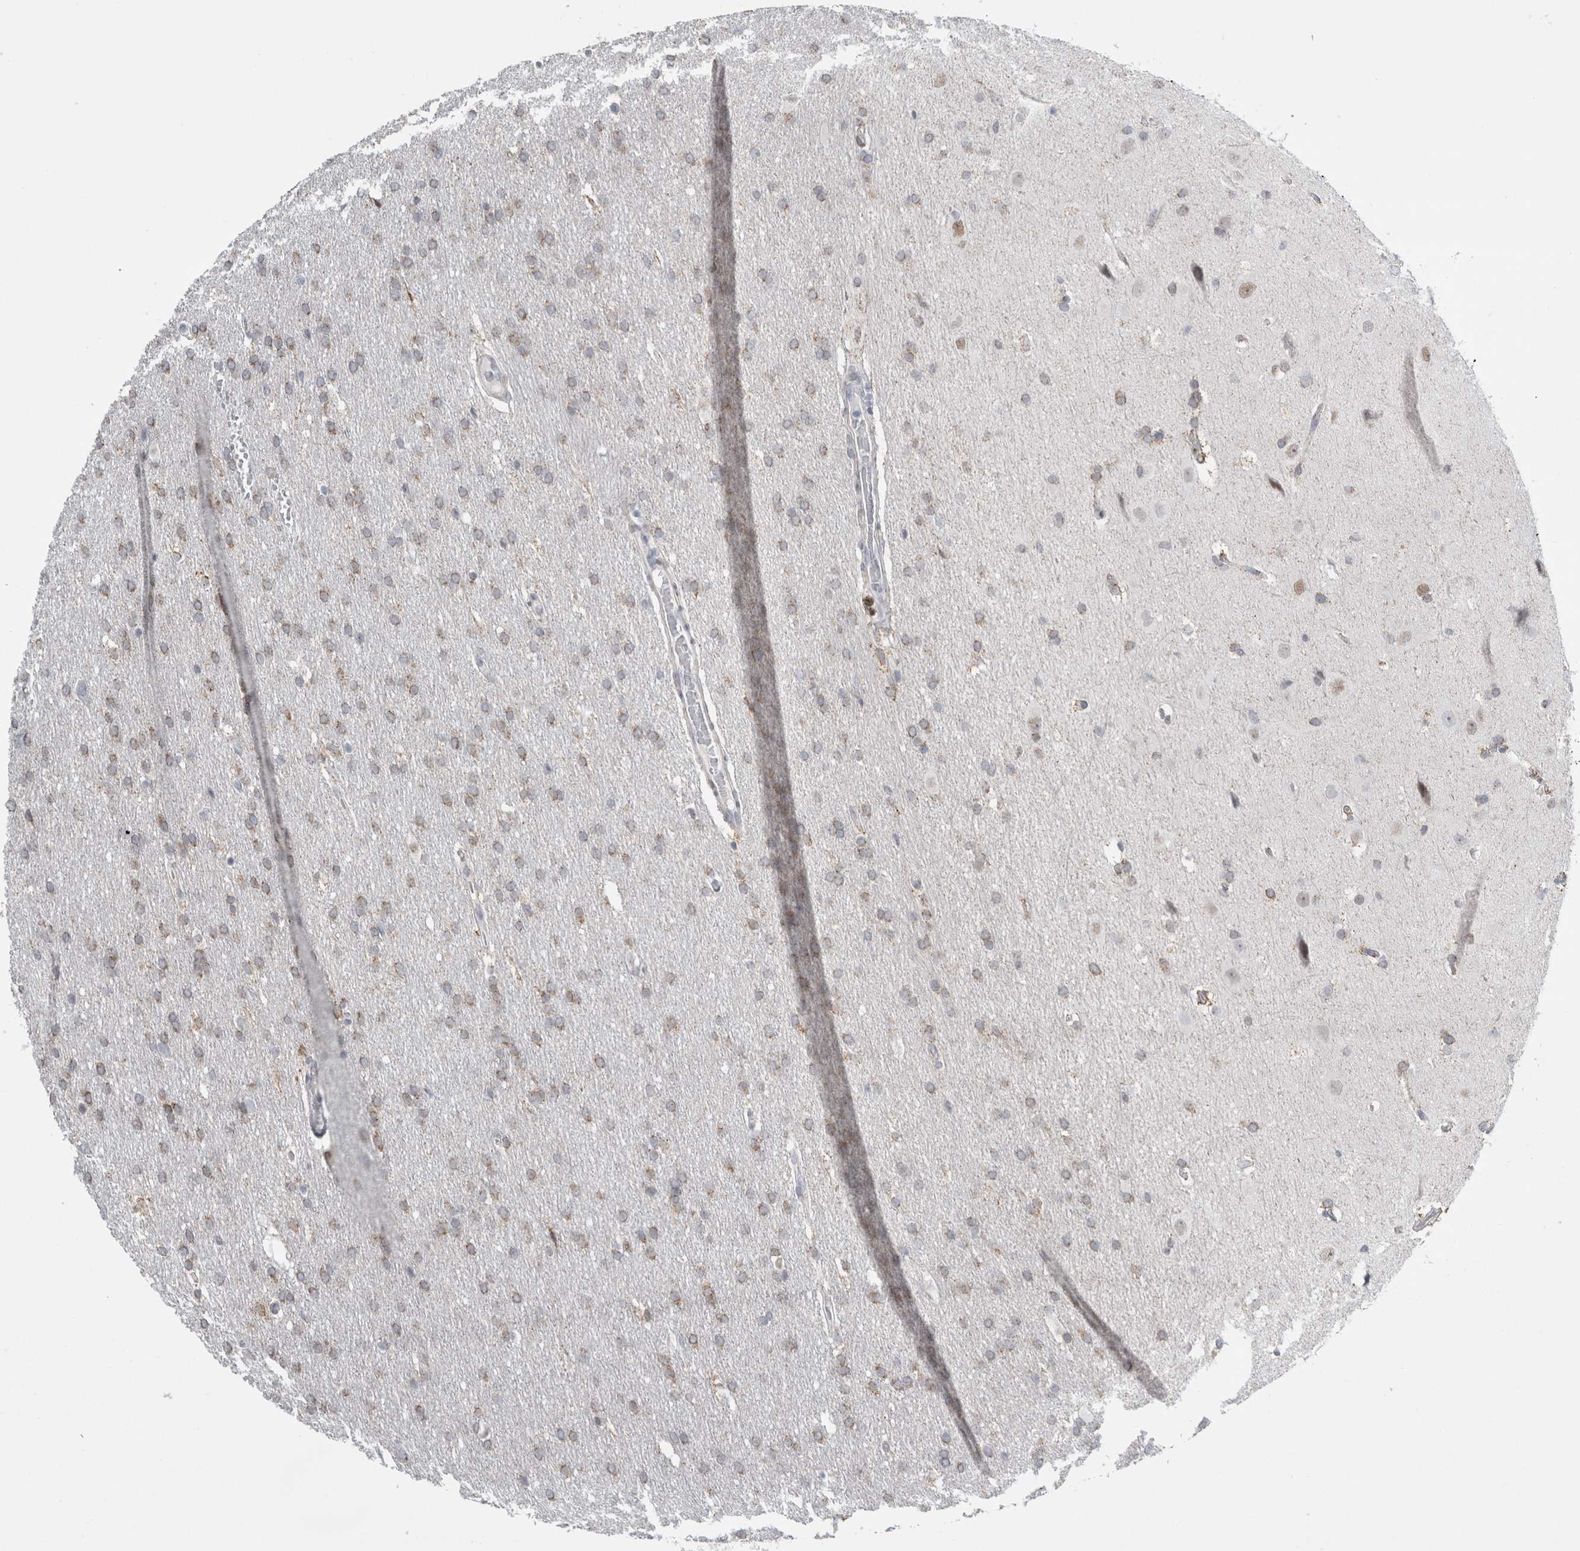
{"staining": {"intensity": "moderate", "quantity": ">75%", "location": "cytoplasmic/membranous"}, "tissue": "glioma", "cell_type": "Tumor cells", "image_type": "cancer", "snomed": [{"axis": "morphology", "description": "Glioma, malignant, Low grade"}, {"axis": "topography", "description": "Brain"}], "caption": "Immunohistochemistry (IHC) image of neoplastic tissue: malignant low-grade glioma stained using immunohistochemistry (IHC) demonstrates medium levels of moderate protein expression localized specifically in the cytoplasmic/membranous of tumor cells, appearing as a cytoplasmic/membranous brown color.", "gene": "PLIN1", "patient": {"sex": "female", "age": 37}}